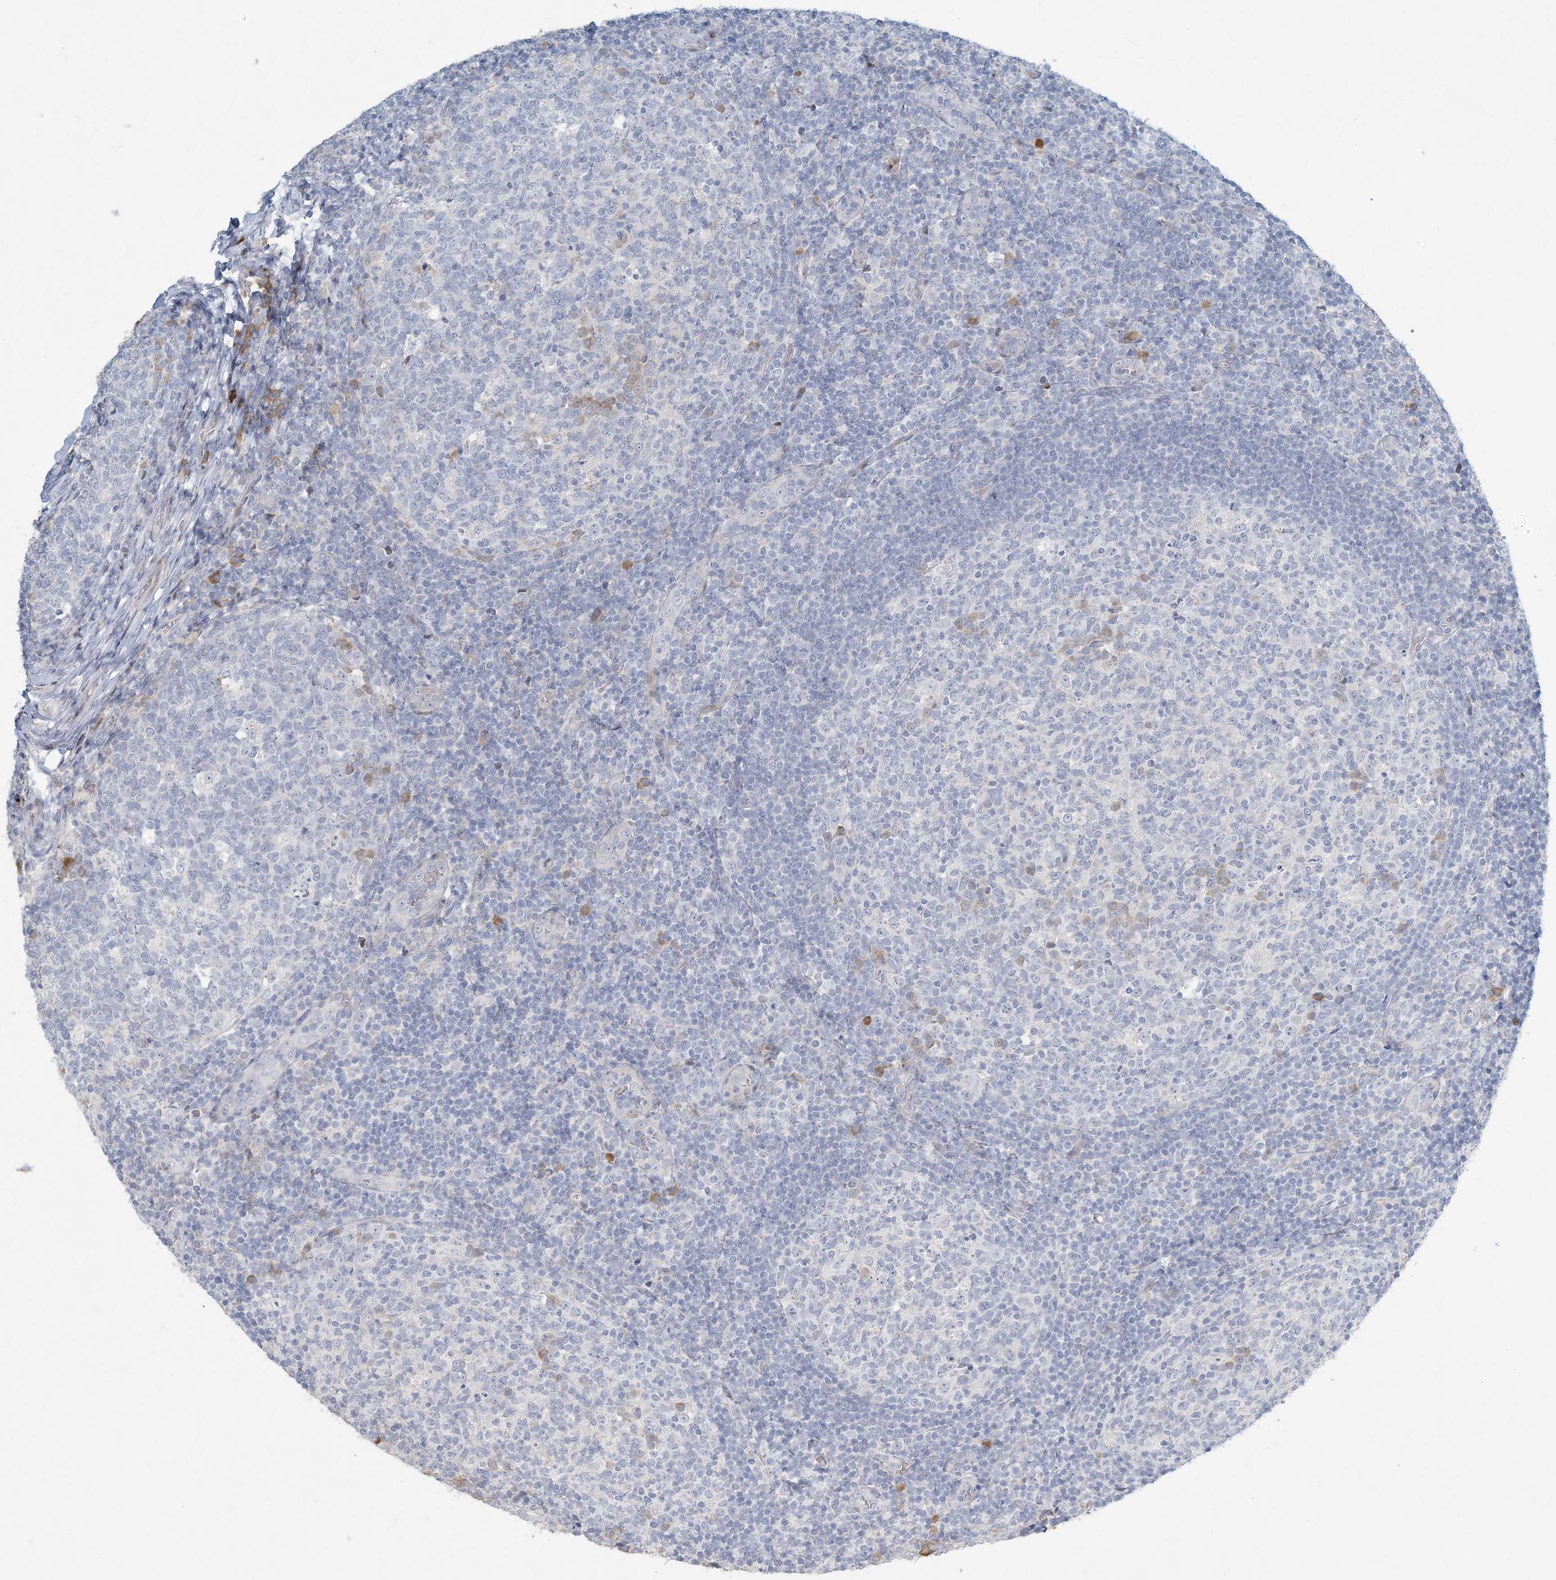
{"staining": {"intensity": "negative", "quantity": "none", "location": "none"}, "tissue": "tonsil", "cell_type": "Germinal center cells", "image_type": "normal", "snomed": [{"axis": "morphology", "description": "Normal tissue, NOS"}, {"axis": "topography", "description": "Tonsil"}], "caption": "There is no significant expression in germinal center cells of tonsil. (Immunohistochemistry, brightfield microscopy, high magnification).", "gene": "ZNF385D", "patient": {"sex": "female", "age": 19}}